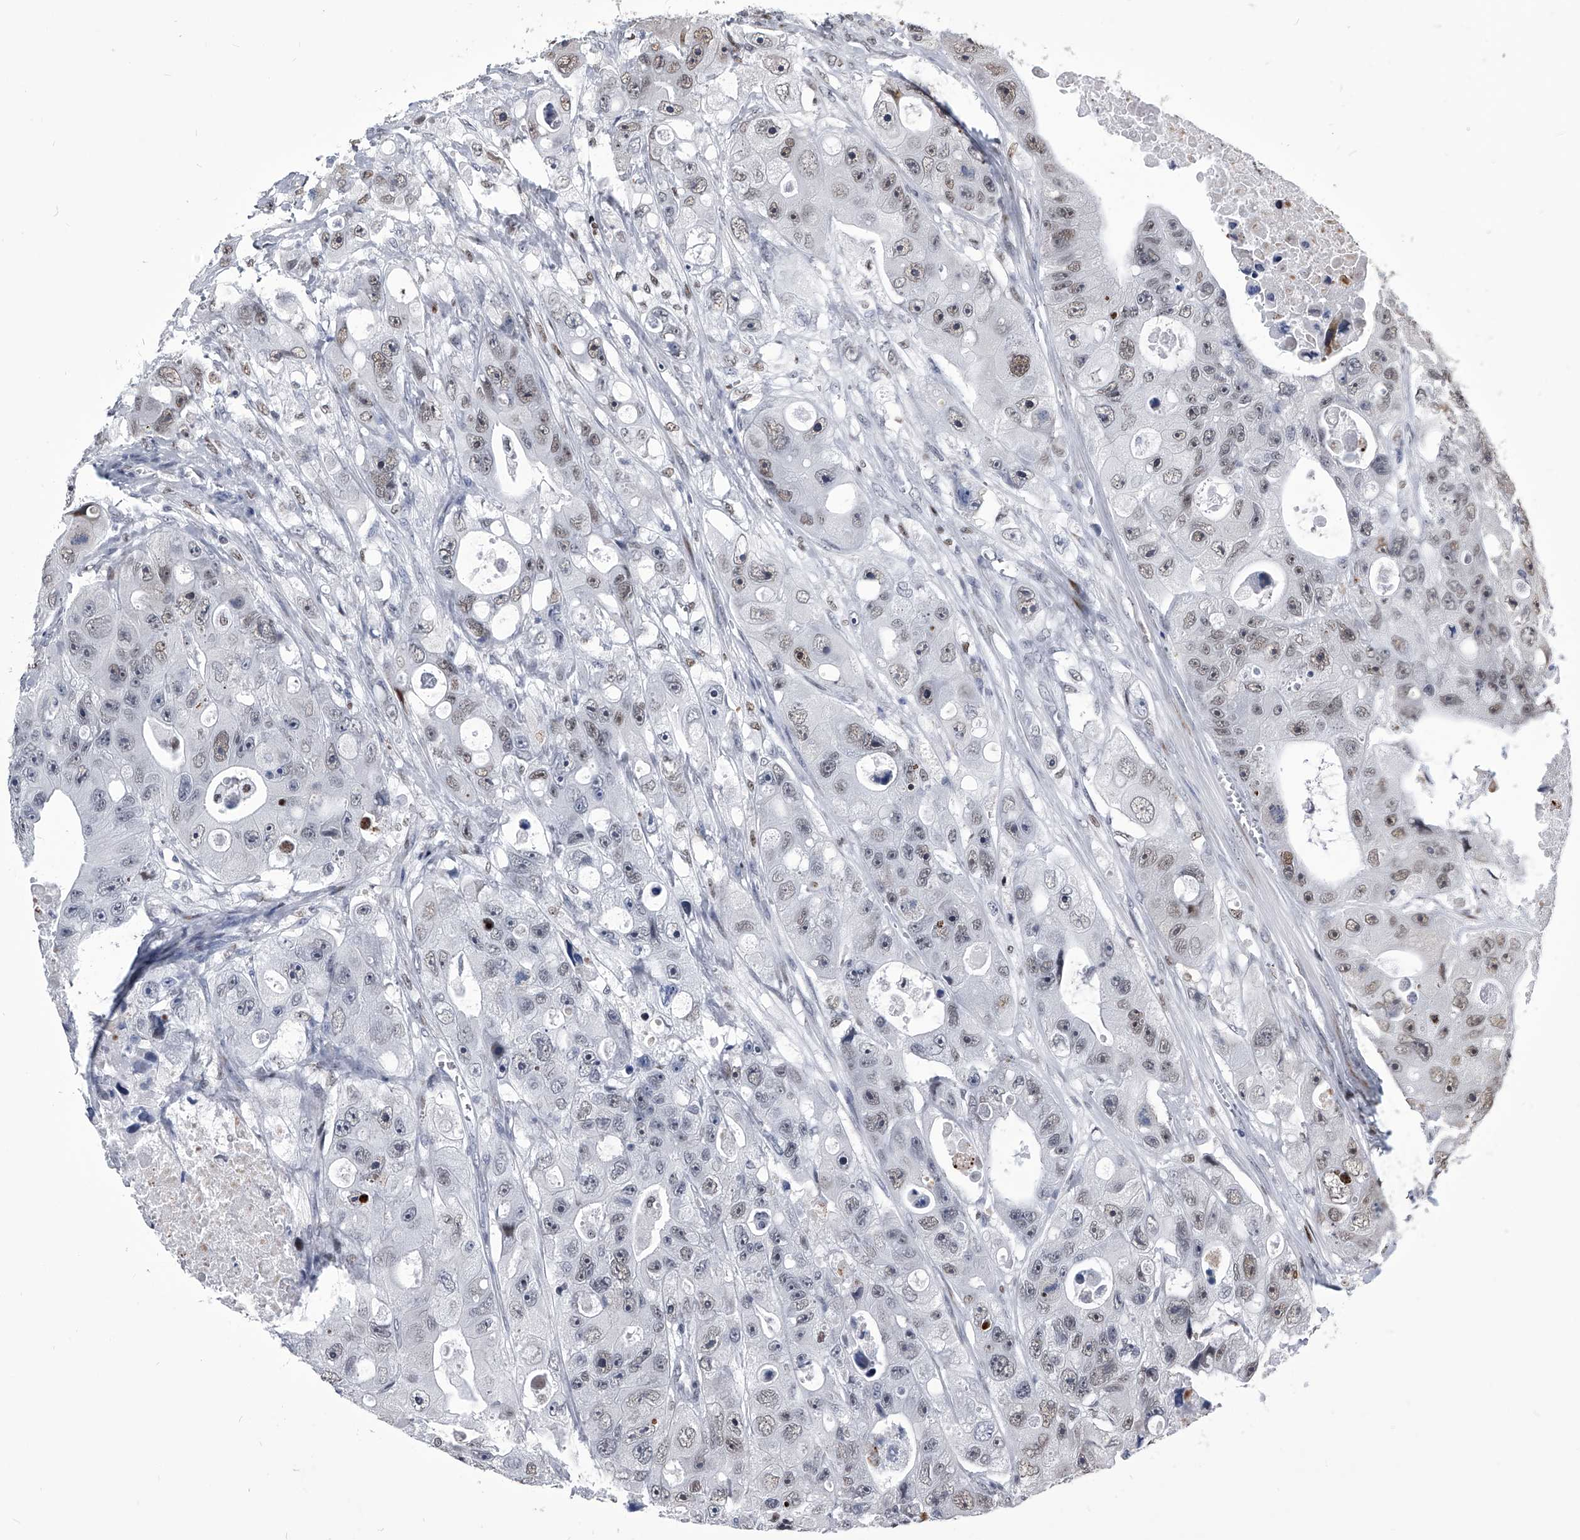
{"staining": {"intensity": "weak", "quantity": ">75%", "location": "nuclear"}, "tissue": "colorectal cancer", "cell_type": "Tumor cells", "image_type": "cancer", "snomed": [{"axis": "morphology", "description": "Adenocarcinoma, NOS"}, {"axis": "topography", "description": "Colon"}], "caption": "A brown stain labels weak nuclear positivity of a protein in human colorectal adenocarcinoma tumor cells.", "gene": "CMTR1", "patient": {"sex": "female", "age": 46}}